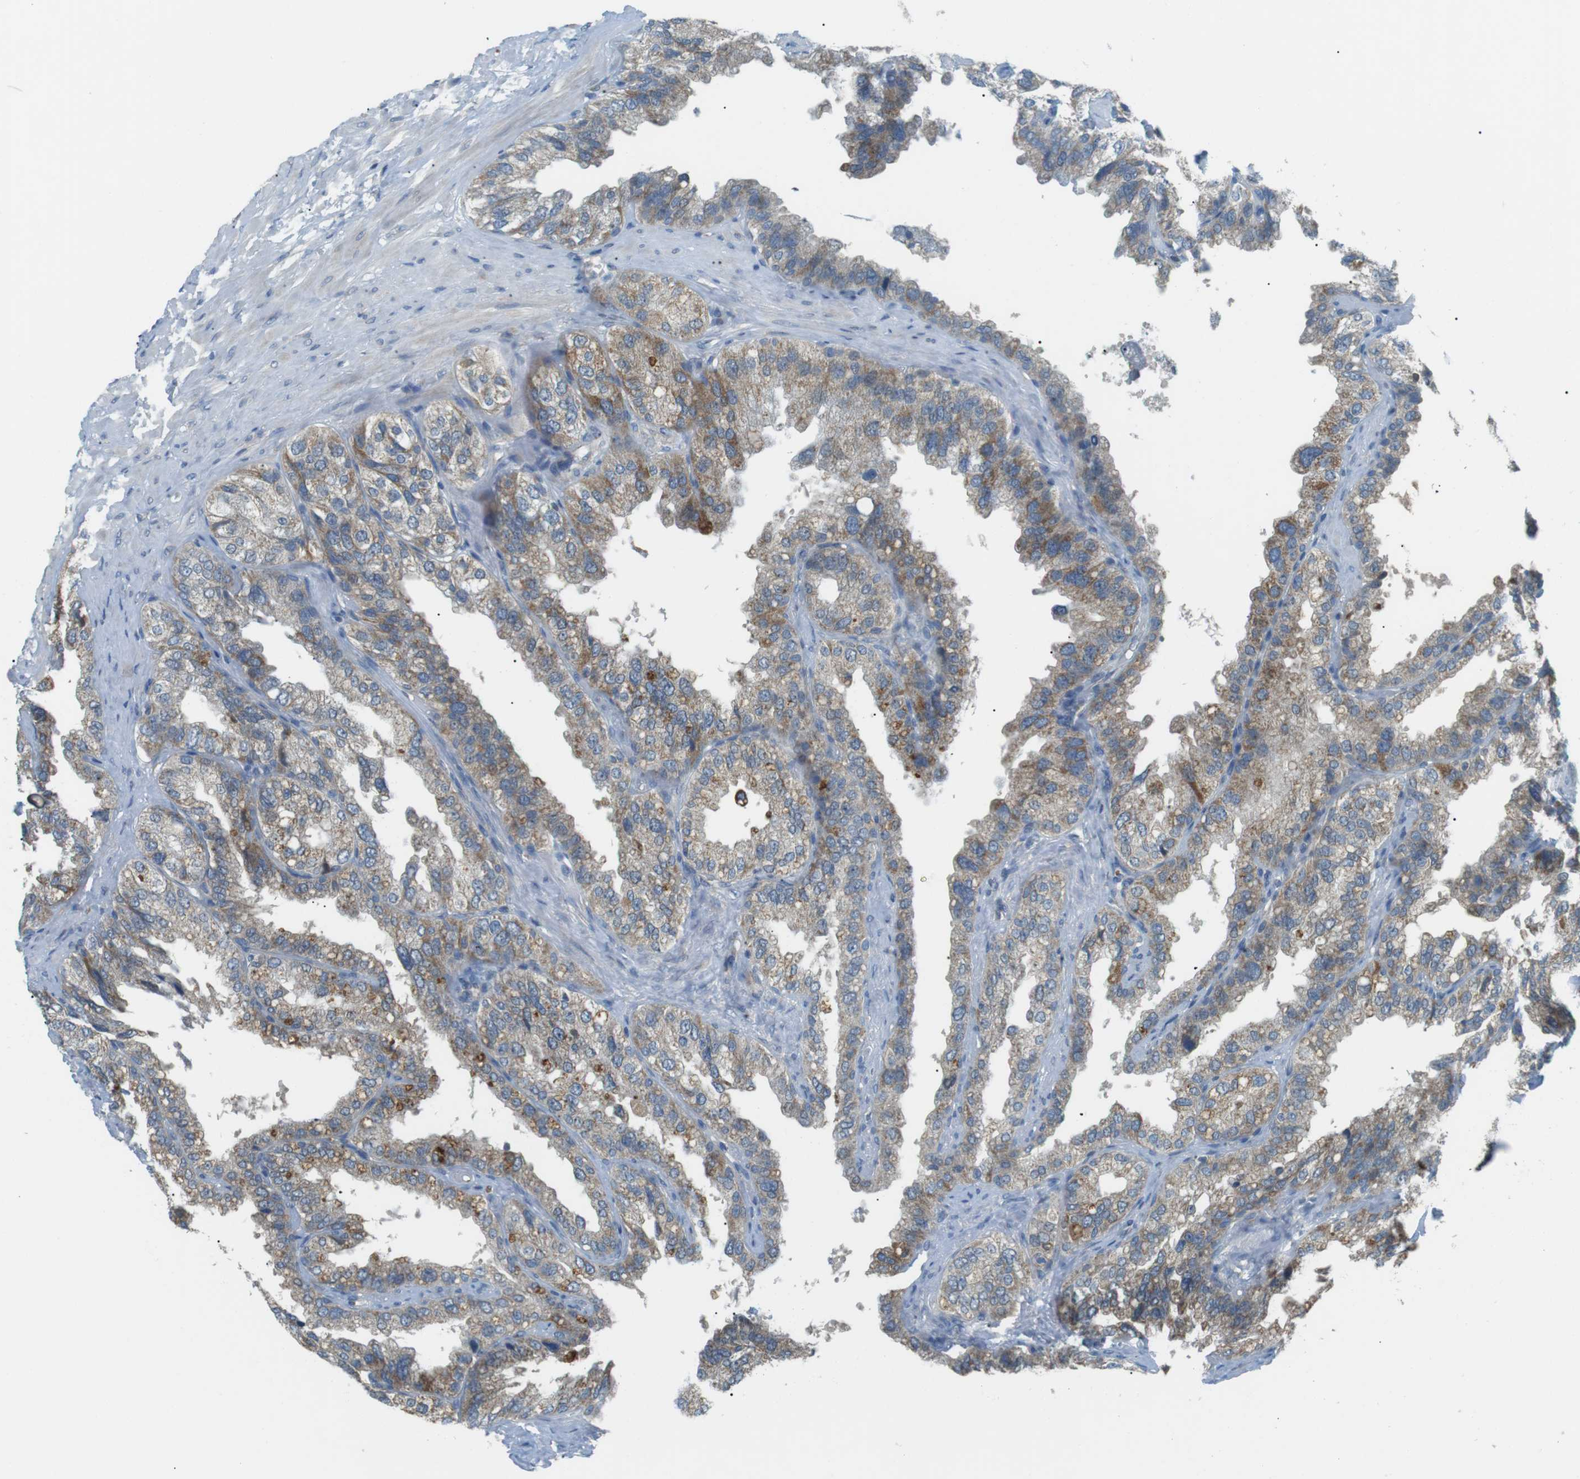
{"staining": {"intensity": "moderate", "quantity": "<25%", "location": "cytoplasmic/membranous"}, "tissue": "seminal vesicle", "cell_type": "Glandular cells", "image_type": "normal", "snomed": [{"axis": "morphology", "description": "Normal tissue, NOS"}, {"axis": "topography", "description": "Seminal veicle"}], "caption": "The image exhibits immunohistochemical staining of benign seminal vesicle. There is moderate cytoplasmic/membranous expression is seen in approximately <25% of glandular cells.", "gene": "BACE1", "patient": {"sex": "male", "age": 68}}